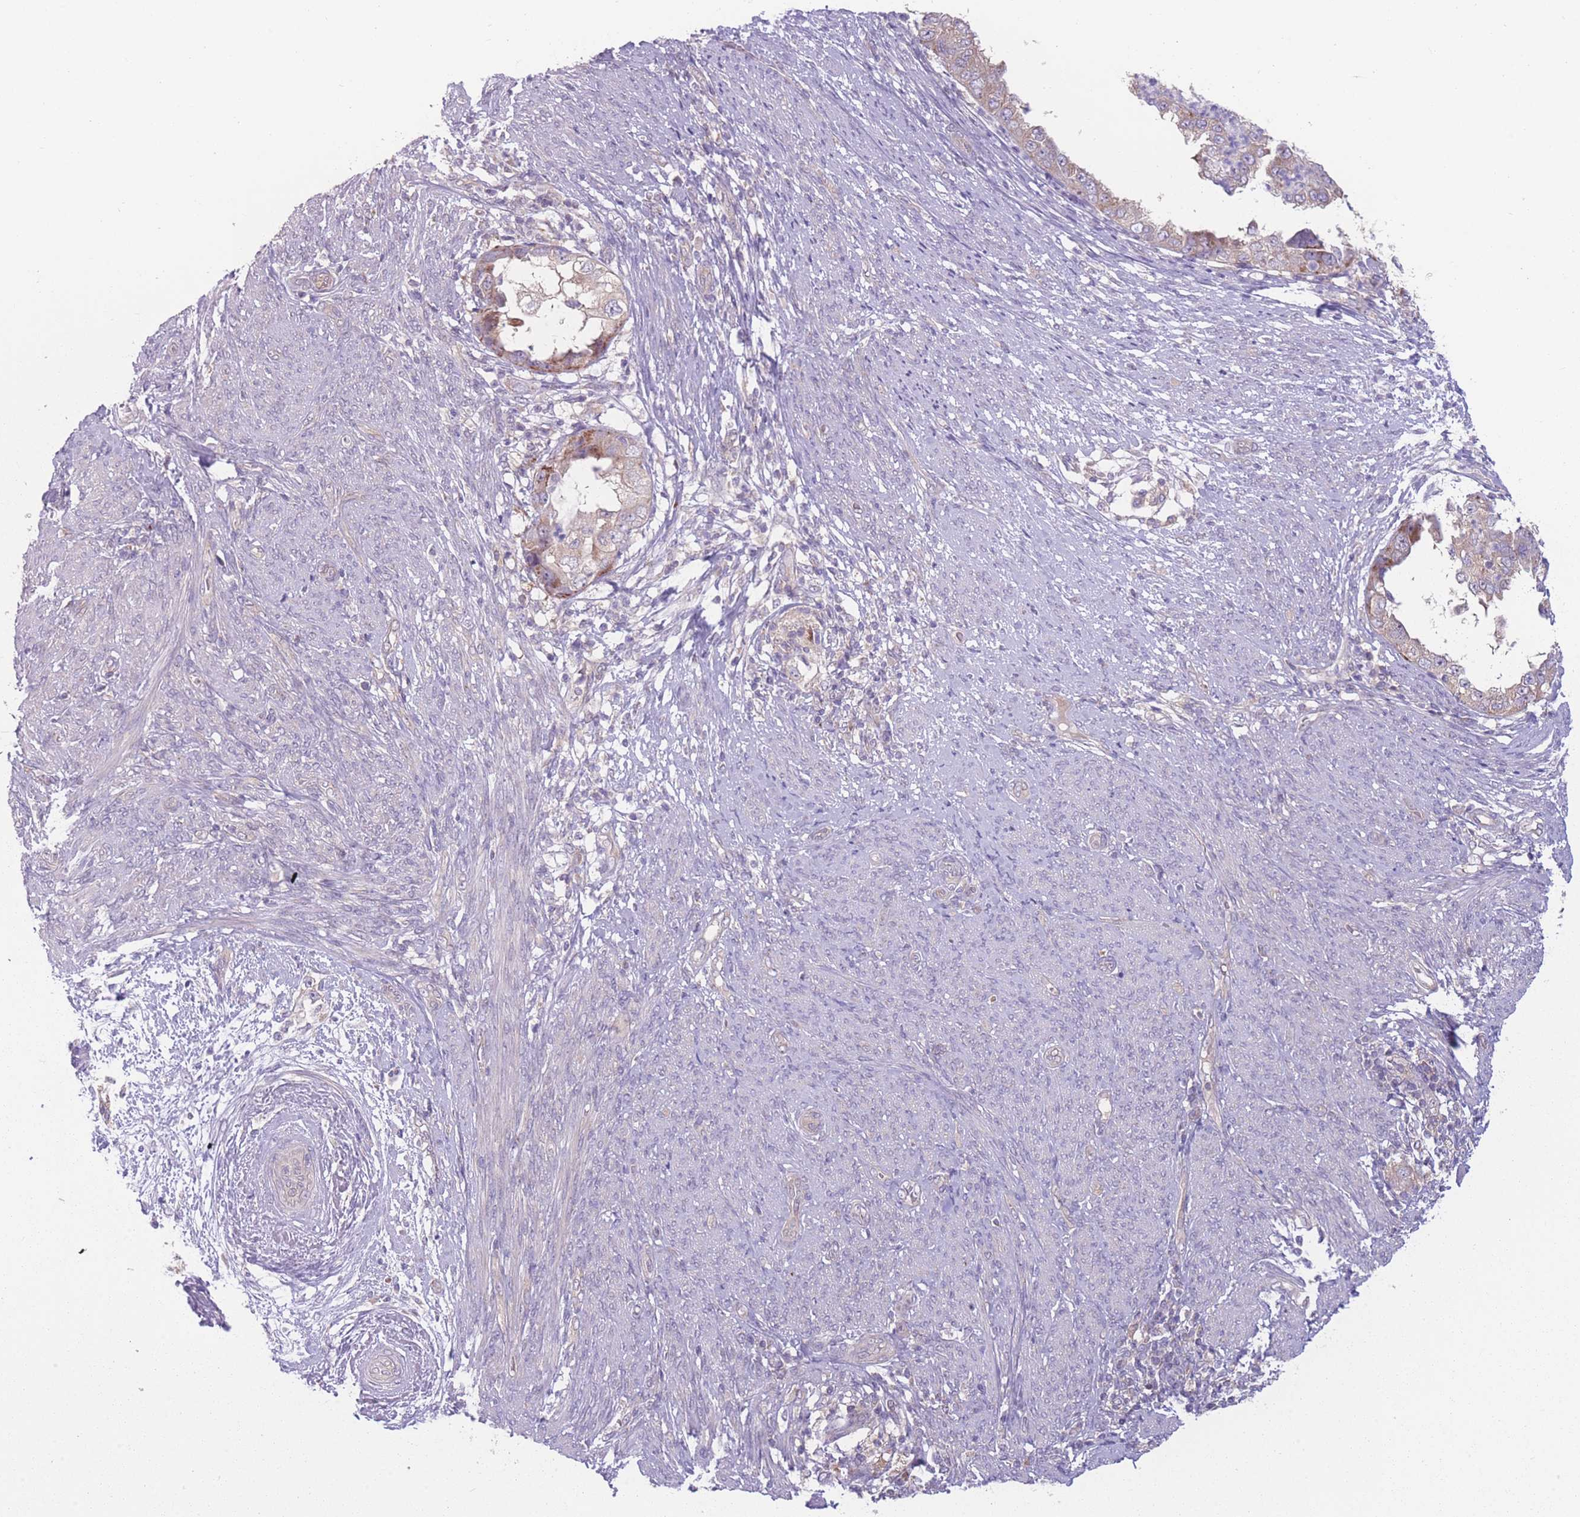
{"staining": {"intensity": "weak", "quantity": ">75%", "location": "cytoplasmic/membranous"}, "tissue": "endometrial cancer", "cell_type": "Tumor cells", "image_type": "cancer", "snomed": [{"axis": "morphology", "description": "Adenocarcinoma, NOS"}, {"axis": "topography", "description": "Endometrium"}], "caption": "Weak cytoplasmic/membranous protein staining is appreciated in about >75% of tumor cells in adenocarcinoma (endometrial).", "gene": "CCT6B", "patient": {"sex": "female", "age": 85}}